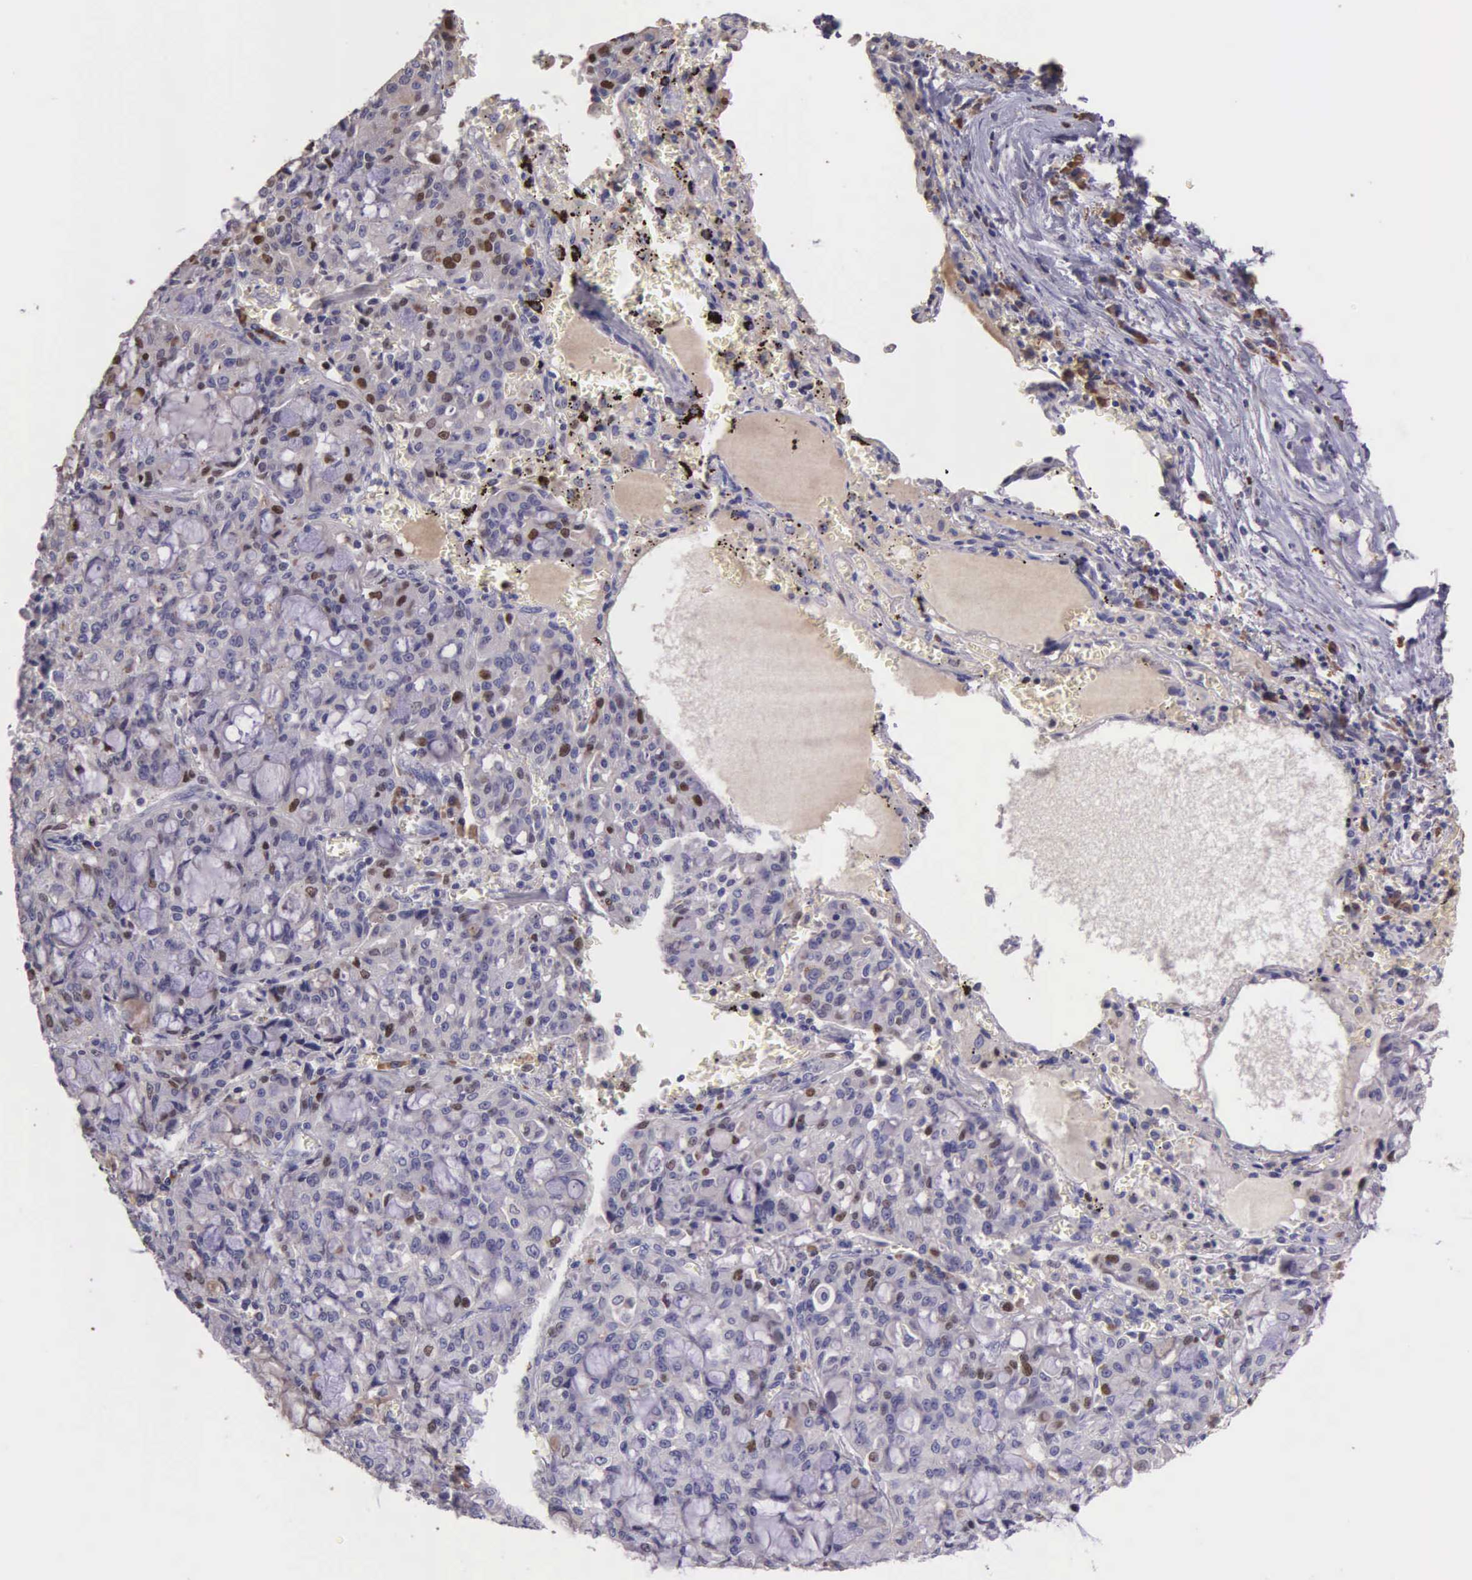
{"staining": {"intensity": "moderate", "quantity": "<25%", "location": "nuclear"}, "tissue": "lung cancer", "cell_type": "Tumor cells", "image_type": "cancer", "snomed": [{"axis": "morphology", "description": "Adenocarcinoma, NOS"}, {"axis": "topography", "description": "Lung"}], "caption": "Tumor cells display low levels of moderate nuclear positivity in approximately <25% of cells in human lung adenocarcinoma.", "gene": "MCM5", "patient": {"sex": "female", "age": 44}}